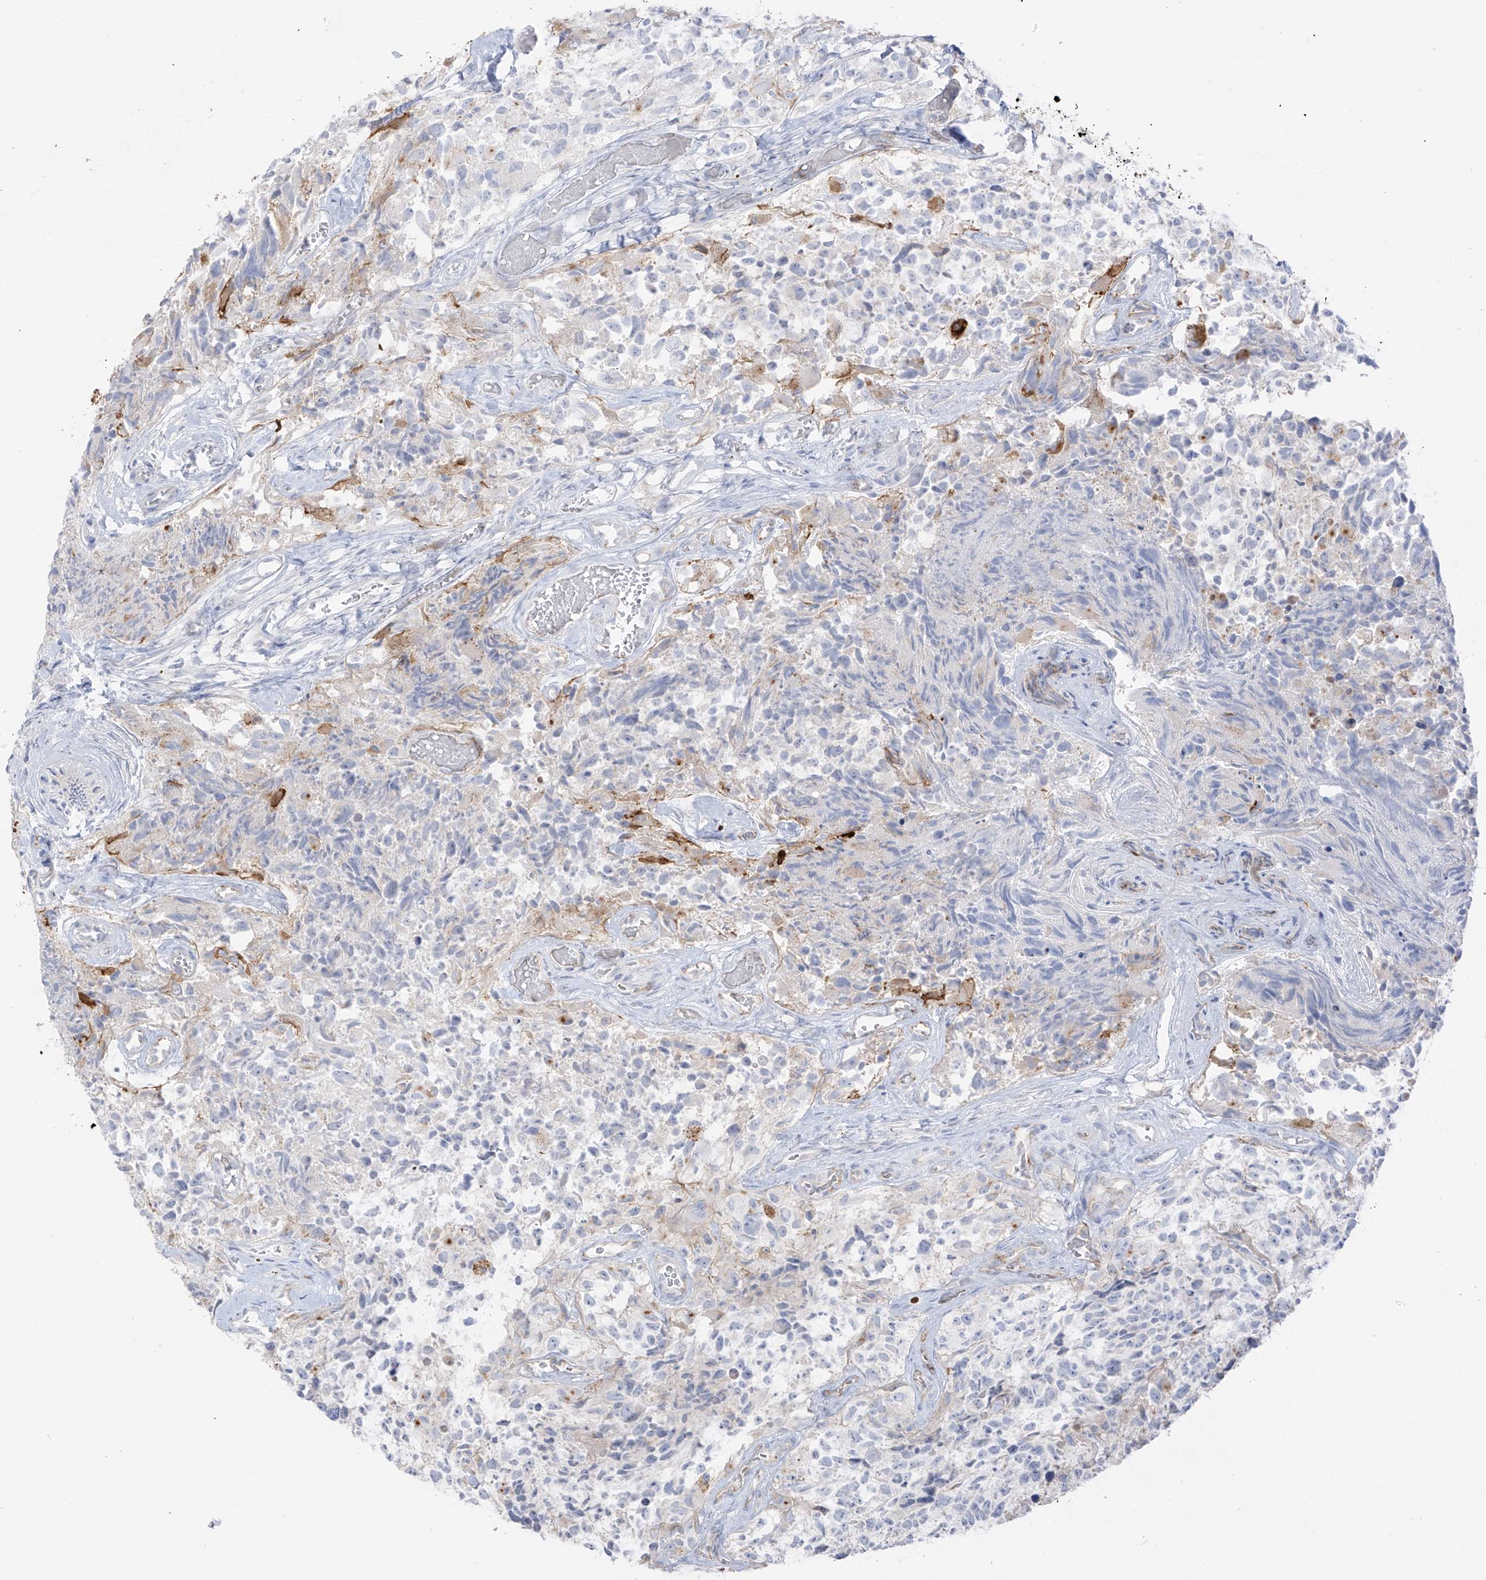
{"staining": {"intensity": "negative", "quantity": "none", "location": "none"}, "tissue": "glioma", "cell_type": "Tumor cells", "image_type": "cancer", "snomed": [{"axis": "morphology", "description": "Glioma, malignant, High grade"}, {"axis": "topography", "description": "Brain"}], "caption": "Photomicrograph shows no protein positivity in tumor cells of glioma tissue. (Stains: DAB (3,3'-diaminobenzidine) immunohistochemistry (IHC) with hematoxylin counter stain, Microscopy: brightfield microscopy at high magnification).", "gene": "C11orf87", "patient": {"sex": "male", "age": 69}}